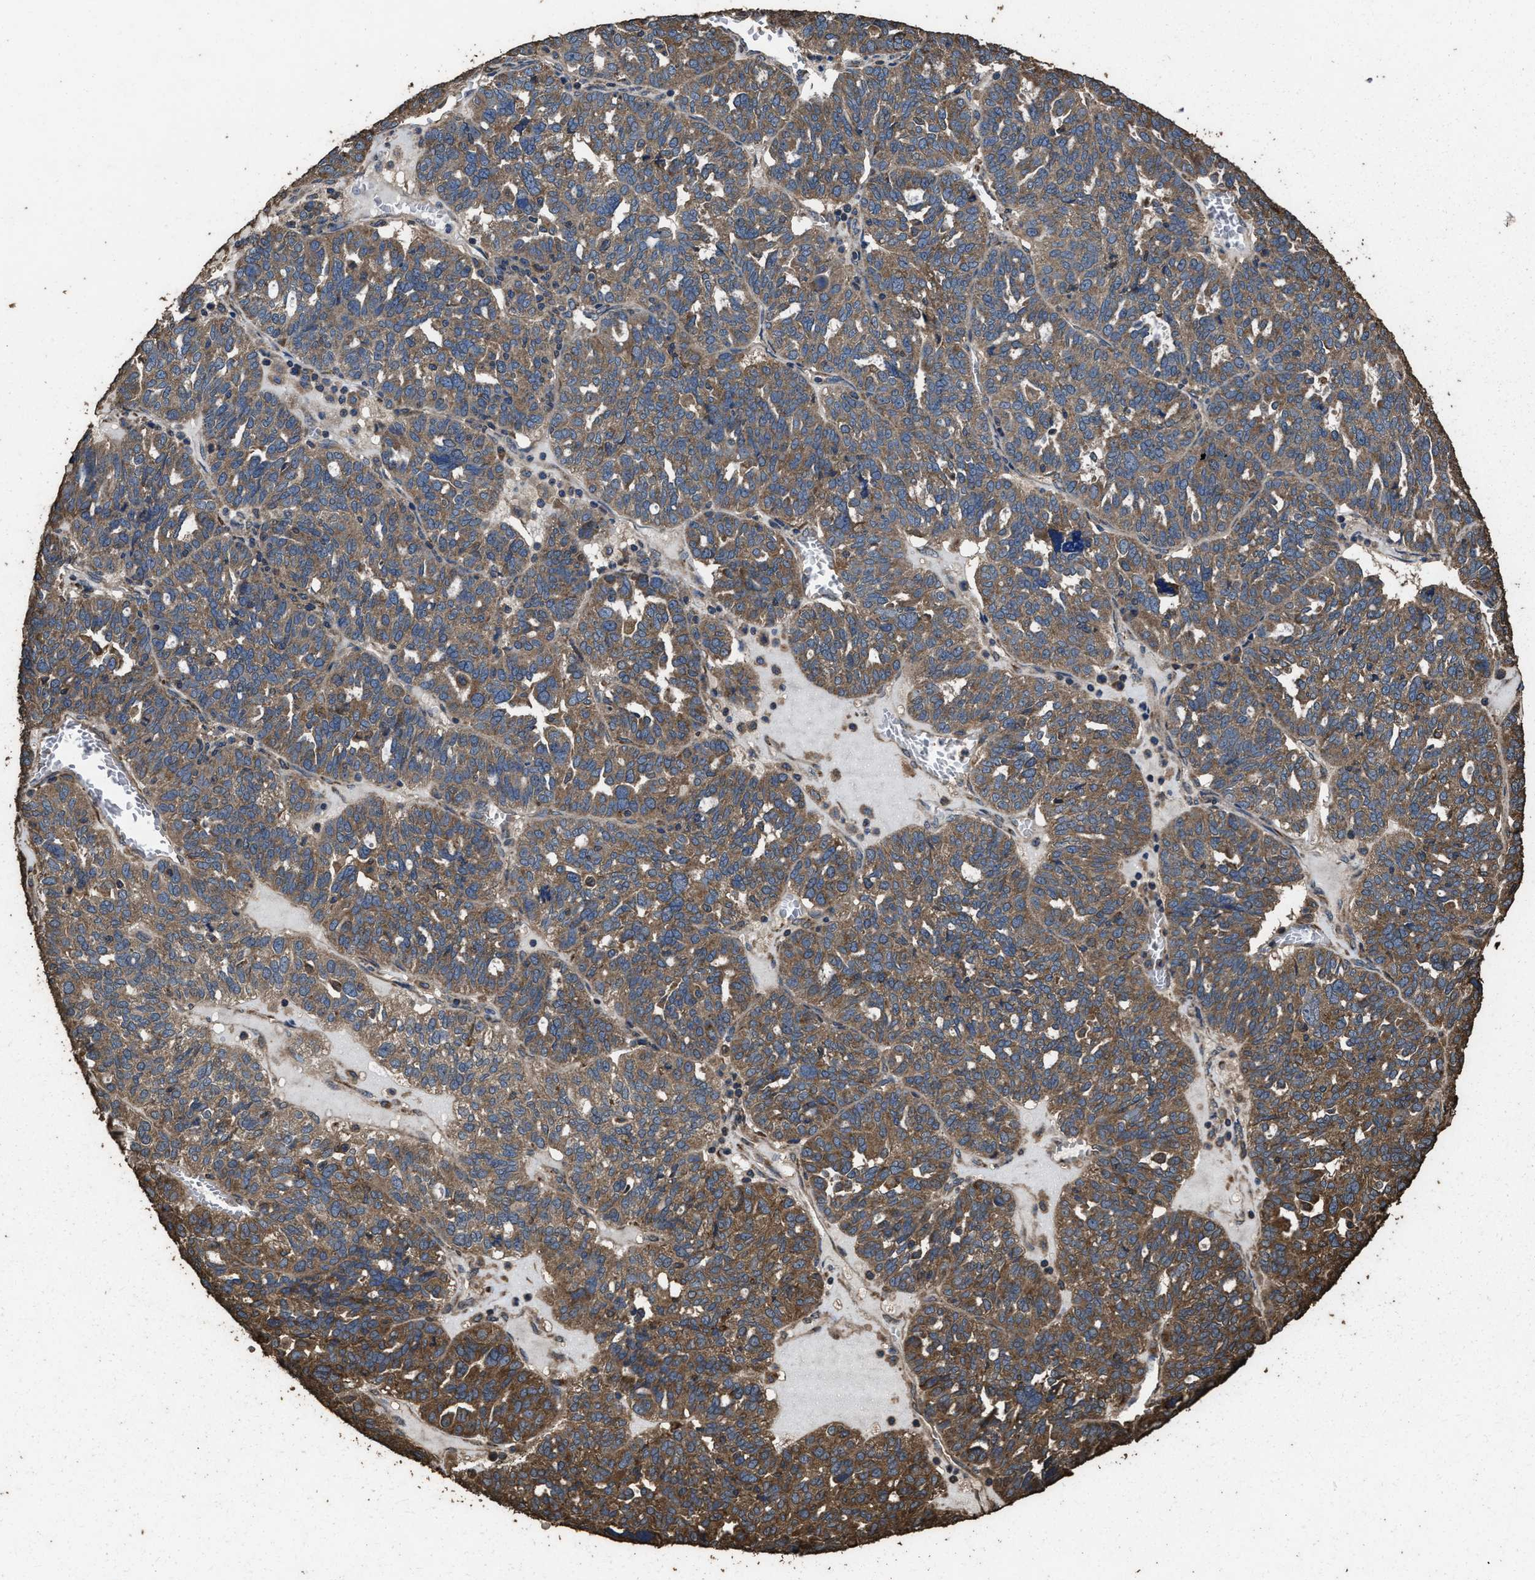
{"staining": {"intensity": "moderate", "quantity": ">75%", "location": "cytoplasmic/membranous"}, "tissue": "ovarian cancer", "cell_type": "Tumor cells", "image_type": "cancer", "snomed": [{"axis": "morphology", "description": "Cystadenocarcinoma, serous, NOS"}, {"axis": "topography", "description": "Ovary"}], "caption": "Moderate cytoplasmic/membranous protein positivity is present in approximately >75% of tumor cells in ovarian cancer (serous cystadenocarcinoma). The staining was performed using DAB (3,3'-diaminobenzidine) to visualize the protein expression in brown, while the nuclei were stained in blue with hematoxylin (Magnification: 20x).", "gene": "ZMYND19", "patient": {"sex": "female", "age": 59}}